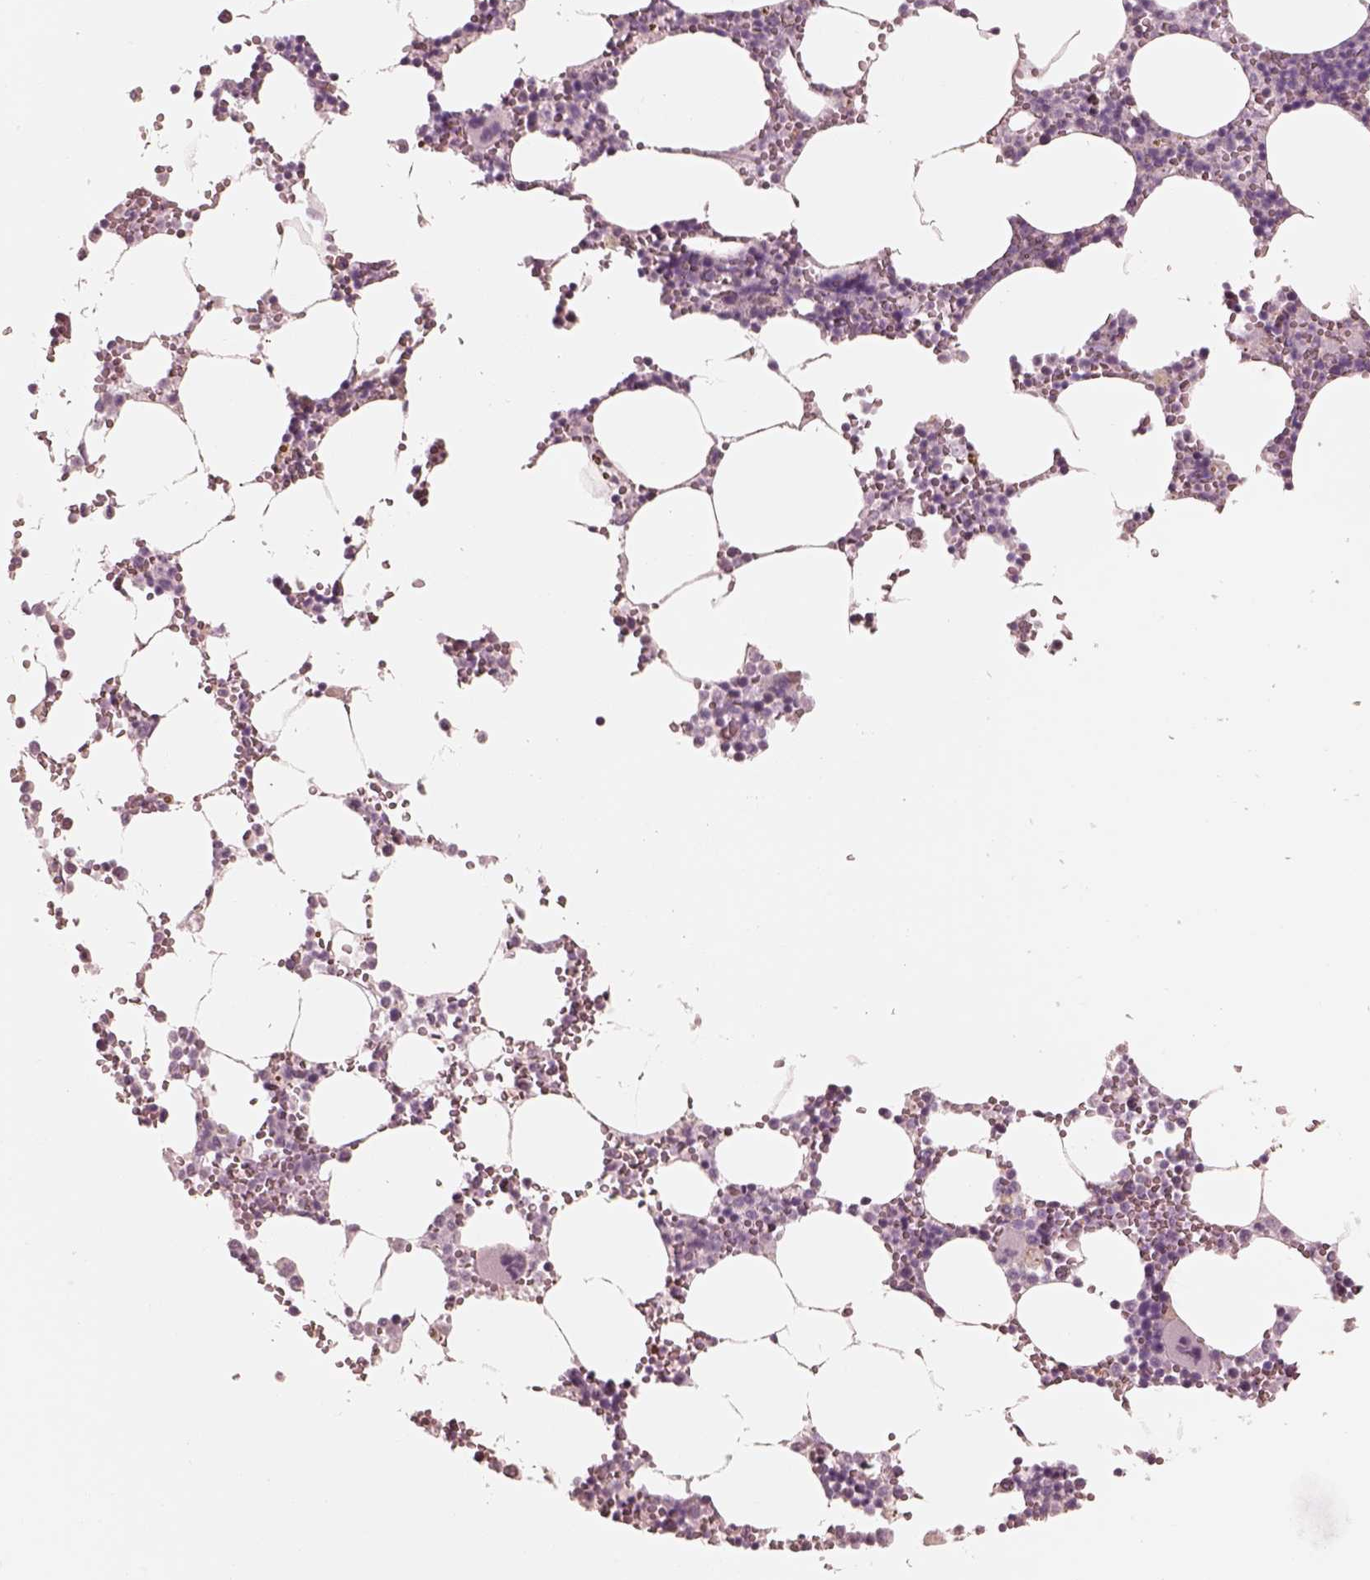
{"staining": {"intensity": "moderate", "quantity": ">75%", "location": "cytoplasmic/membranous"}, "tissue": "bone marrow", "cell_type": "Hematopoietic cells", "image_type": "normal", "snomed": [{"axis": "morphology", "description": "Normal tissue, NOS"}, {"axis": "topography", "description": "Bone marrow"}], "caption": "Hematopoietic cells display moderate cytoplasmic/membranous staining in about >75% of cells in benign bone marrow. (DAB IHC with brightfield microscopy, high magnification).", "gene": "RAB3C", "patient": {"sex": "male", "age": 54}}